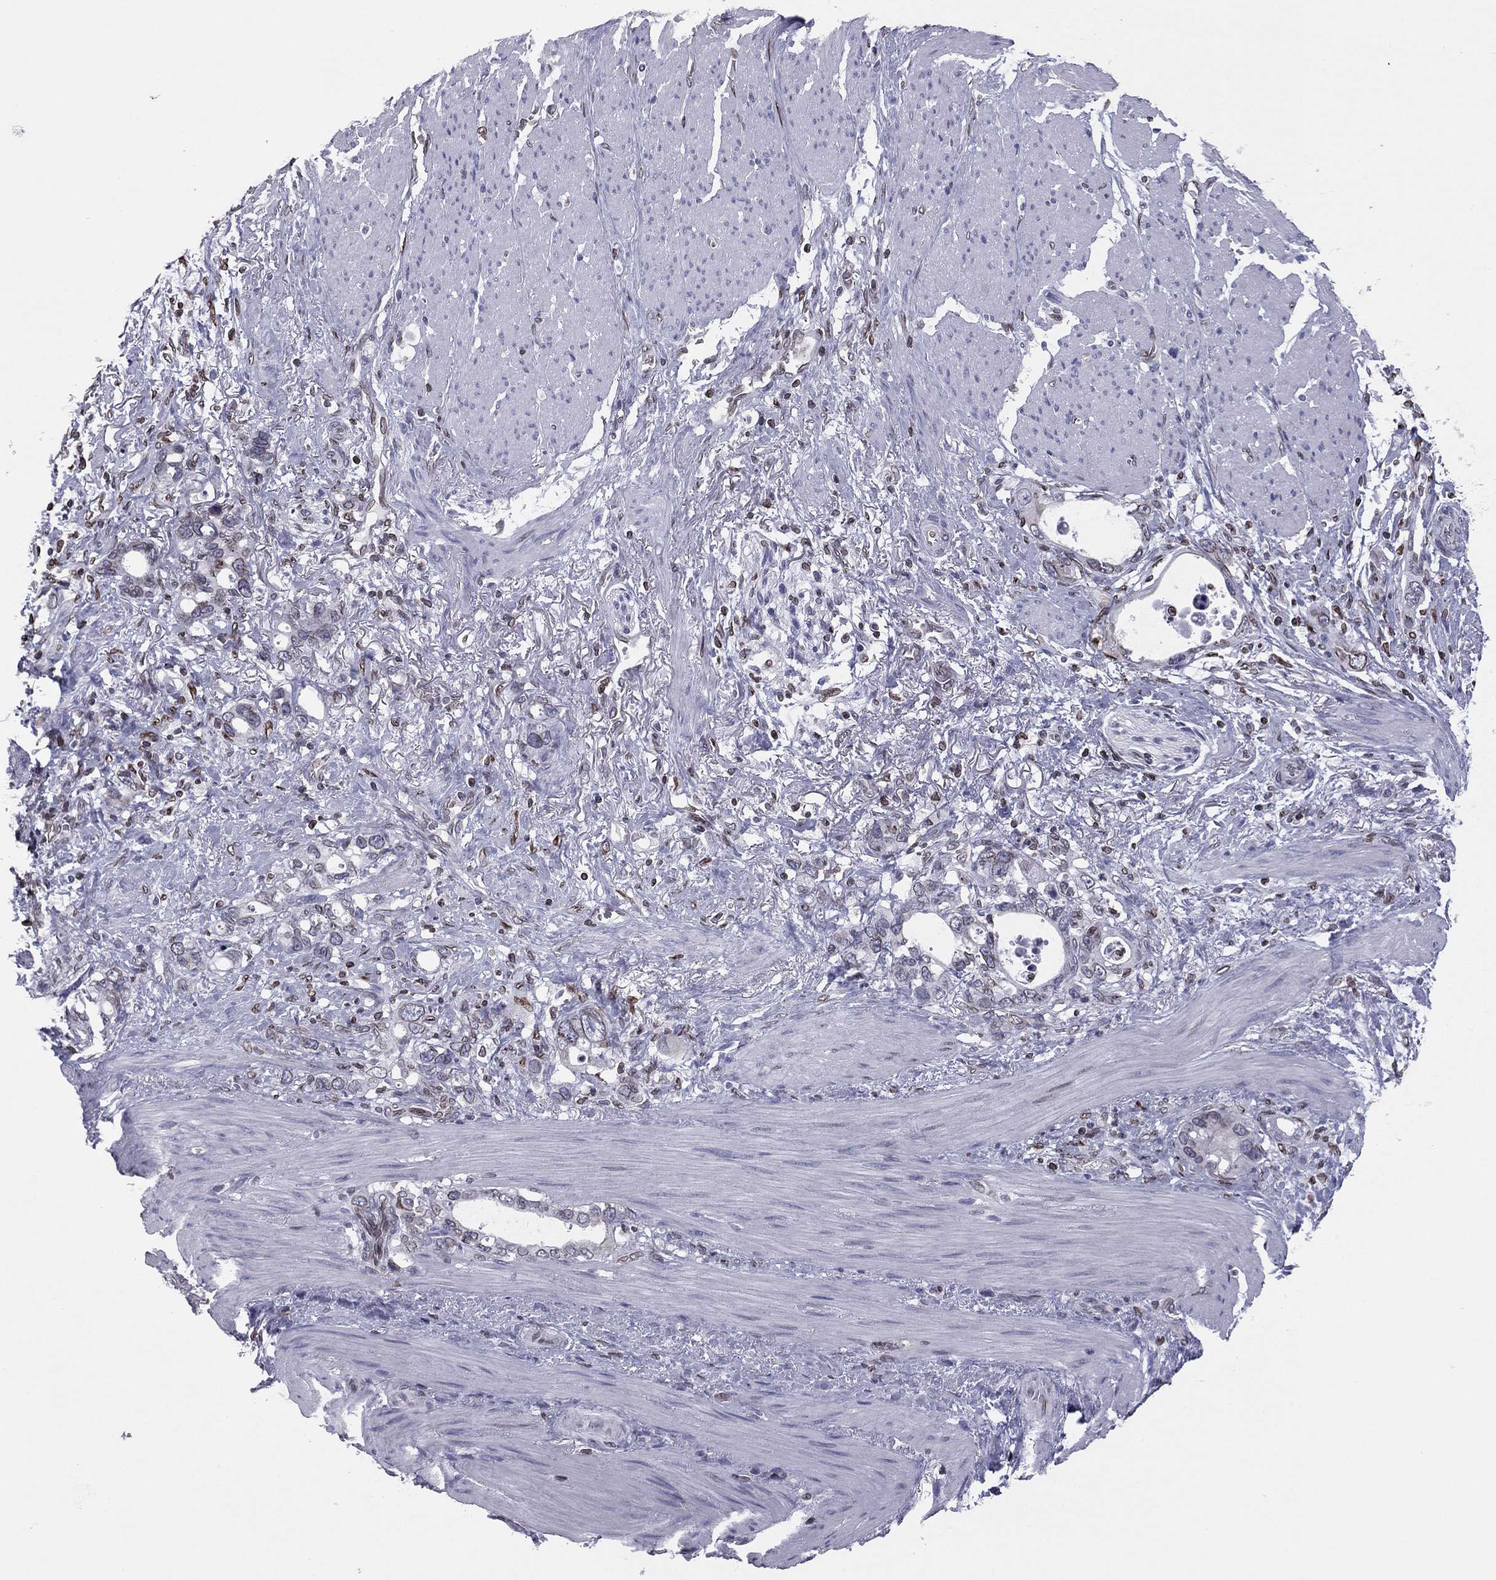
{"staining": {"intensity": "weak", "quantity": ">75%", "location": "cytoplasmic/membranous,nuclear"}, "tissue": "stomach cancer", "cell_type": "Tumor cells", "image_type": "cancer", "snomed": [{"axis": "morphology", "description": "Adenocarcinoma, NOS"}, {"axis": "topography", "description": "Stomach, upper"}], "caption": "A micrograph of human stomach adenocarcinoma stained for a protein exhibits weak cytoplasmic/membranous and nuclear brown staining in tumor cells. The staining was performed using DAB, with brown indicating positive protein expression. Nuclei are stained blue with hematoxylin.", "gene": "ESPL1", "patient": {"sex": "male", "age": 74}}